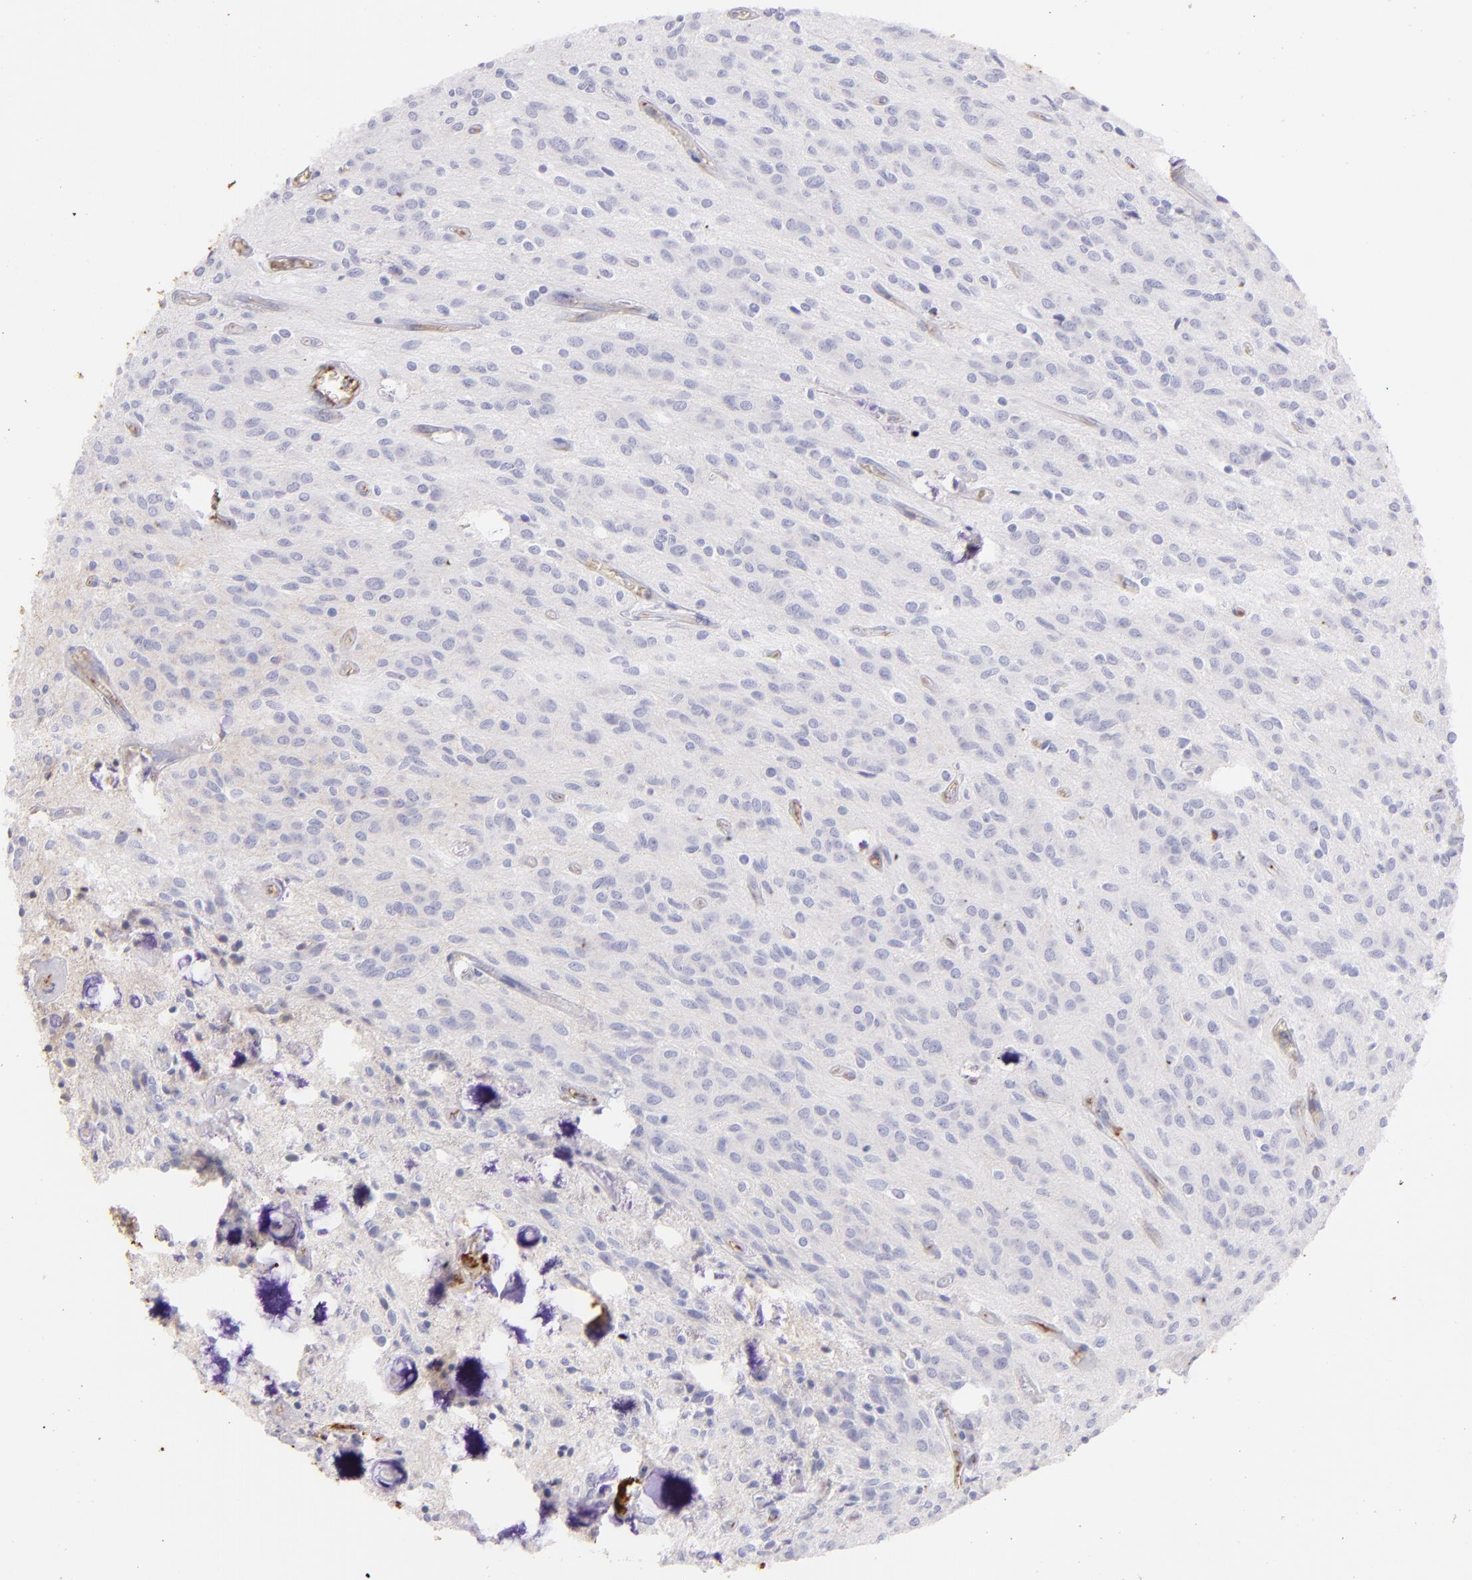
{"staining": {"intensity": "negative", "quantity": "none", "location": "none"}, "tissue": "glioma", "cell_type": "Tumor cells", "image_type": "cancer", "snomed": [{"axis": "morphology", "description": "Glioma, malignant, Low grade"}, {"axis": "topography", "description": "Brain"}], "caption": "IHC photomicrograph of human glioma stained for a protein (brown), which exhibits no staining in tumor cells.", "gene": "FGB", "patient": {"sex": "female", "age": 15}}